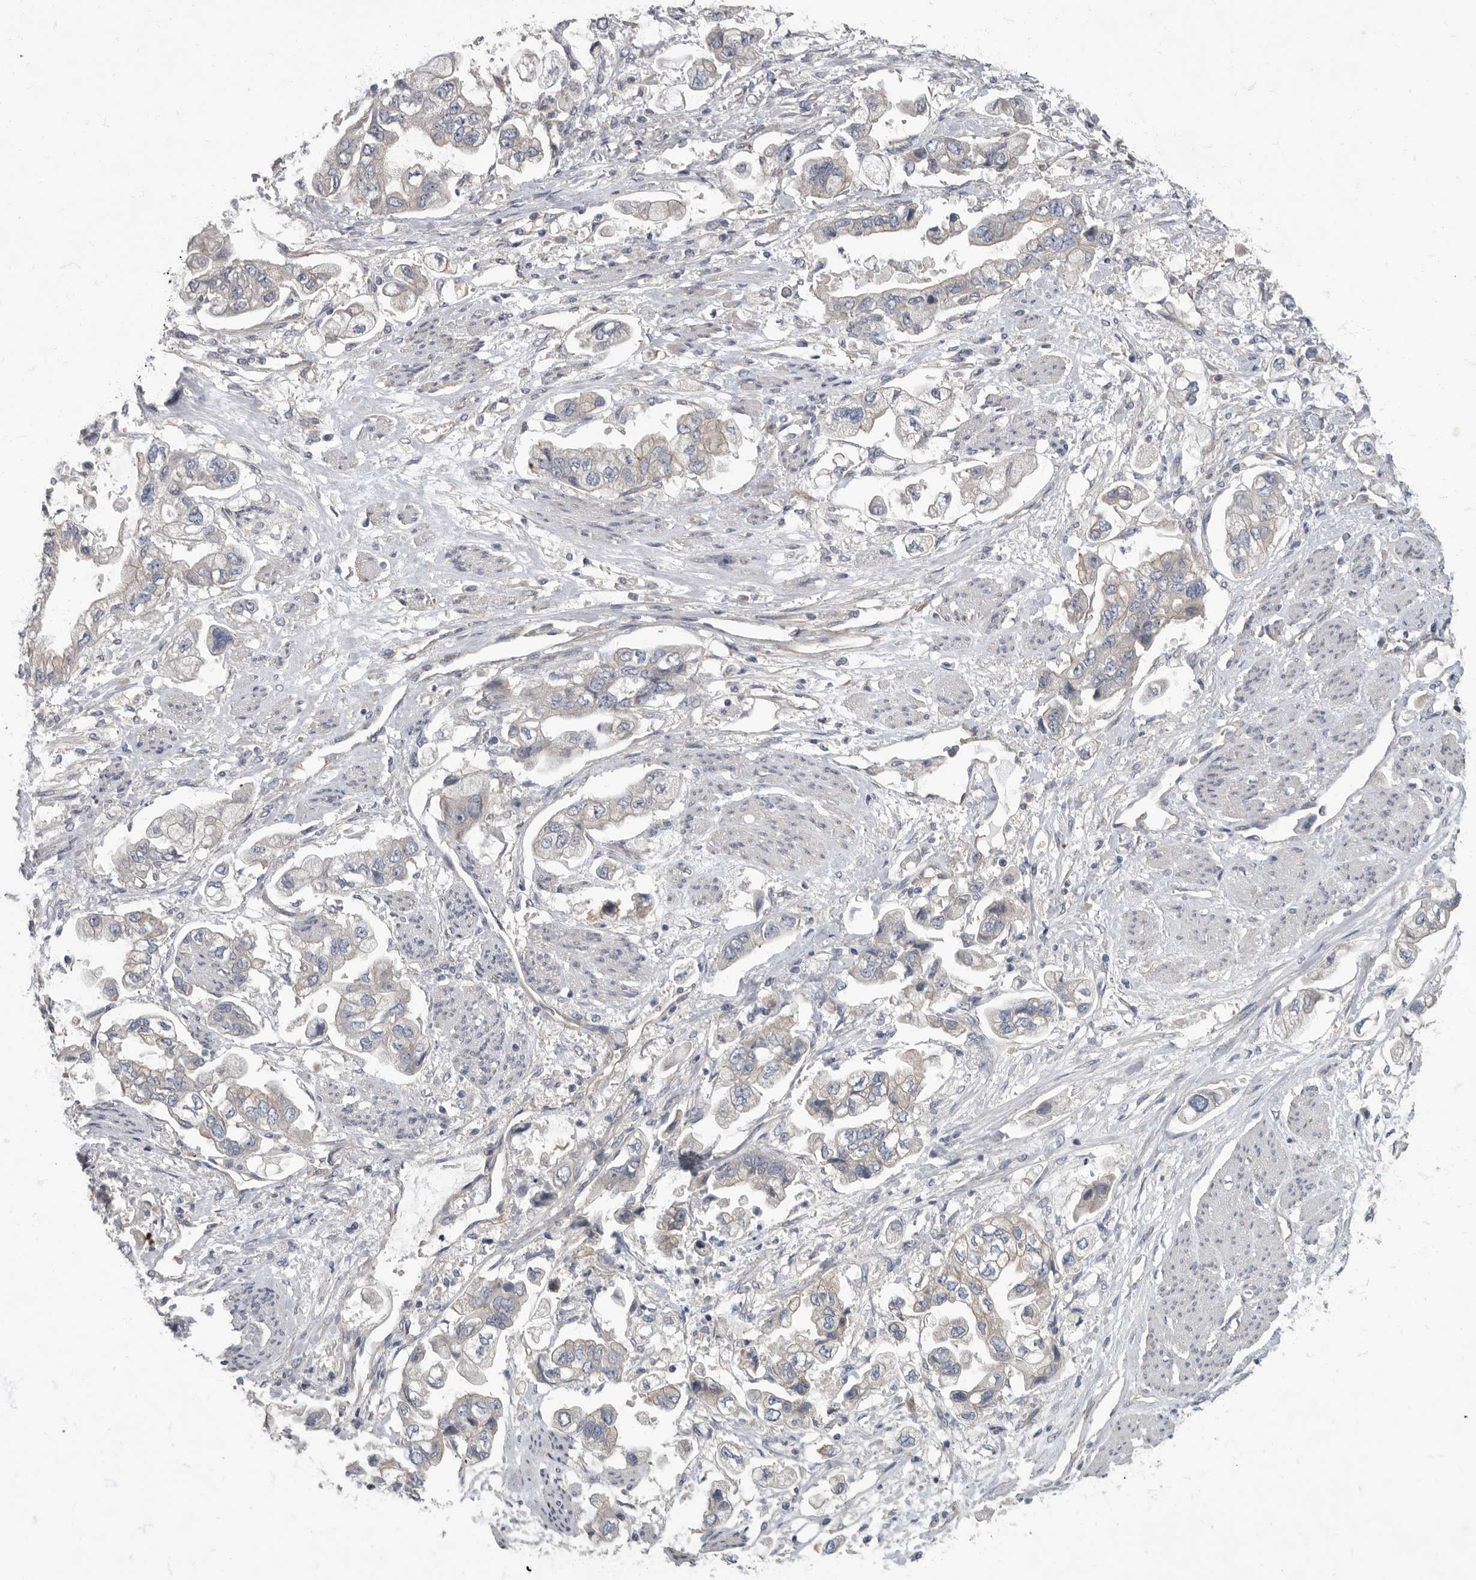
{"staining": {"intensity": "weak", "quantity": "<25%", "location": "cytoplasmic/membranous"}, "tissue": "stomach cancer", "cell_type": "Tumor cells", "image_type": "cancer", "snomed": [{"axis": "morphology", "description": "Adenocarcinoma, NOS"}, {"axis": "topography", "description": "Stomach"}], "caption": "Stomach adenocarcinoma was stained to show a protein in brown. There is no significant expression in tumor cells.", "gene": "PDK1", "patient": {"sex": "male", "age": 62}}